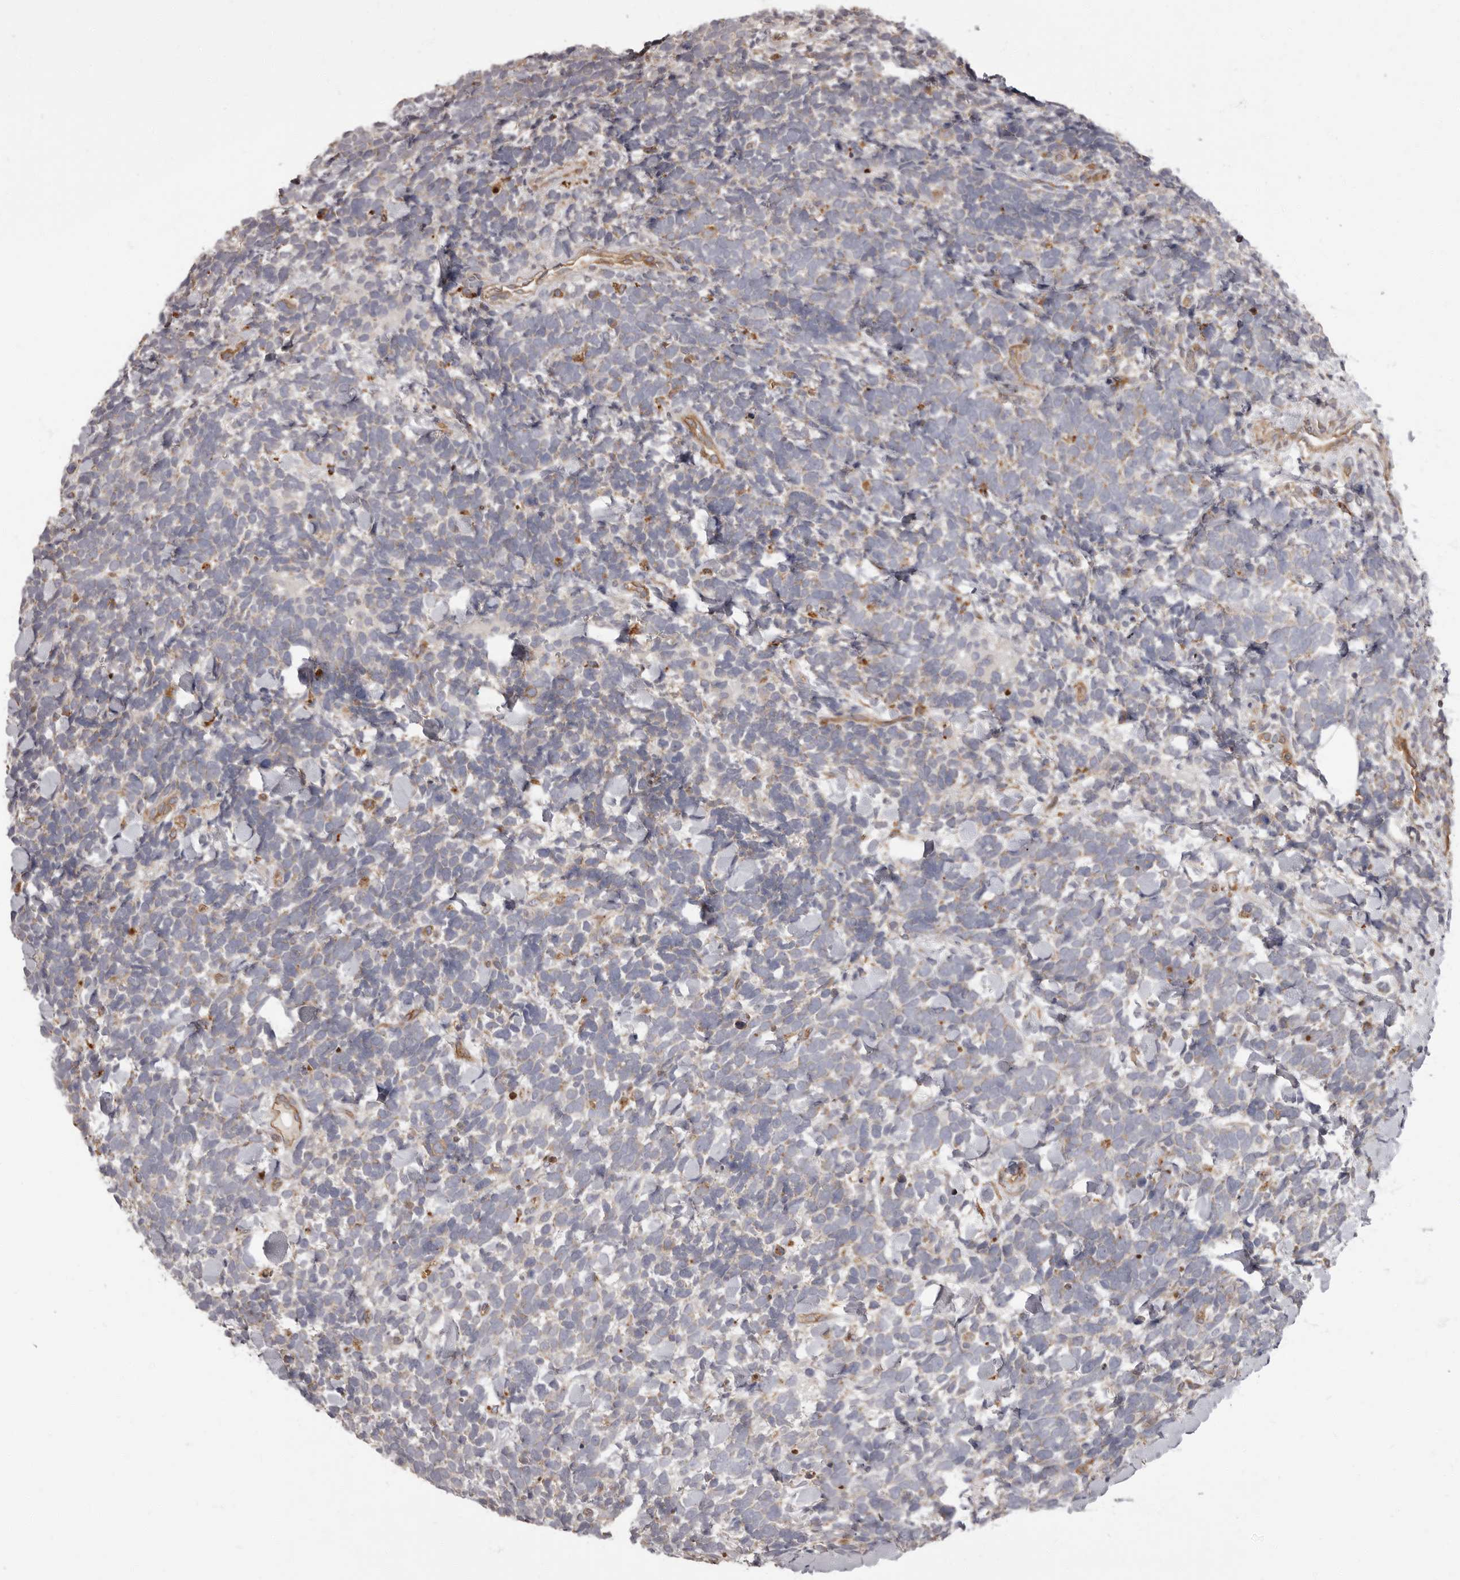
{"staining": {"intensity": "negative", "quantity": "none", "location": "none"}, "tissue": "urothelial cancer", "cell_type": "Tumor cells", "image_type": "cancer", "snomed": [{"axis": "morphology", "description": "Urothelial carcinoma, High grade"}, {"axis": "topography", "description": "Urinary bladder"}], "caption": "Human urothelial carcinoma (high-grade) stained for a protein using immunohistochemistry exhibits no staining in tumor cells.", "gene": "ADCY2", "patient": {"sex": "female", "age": 82}}